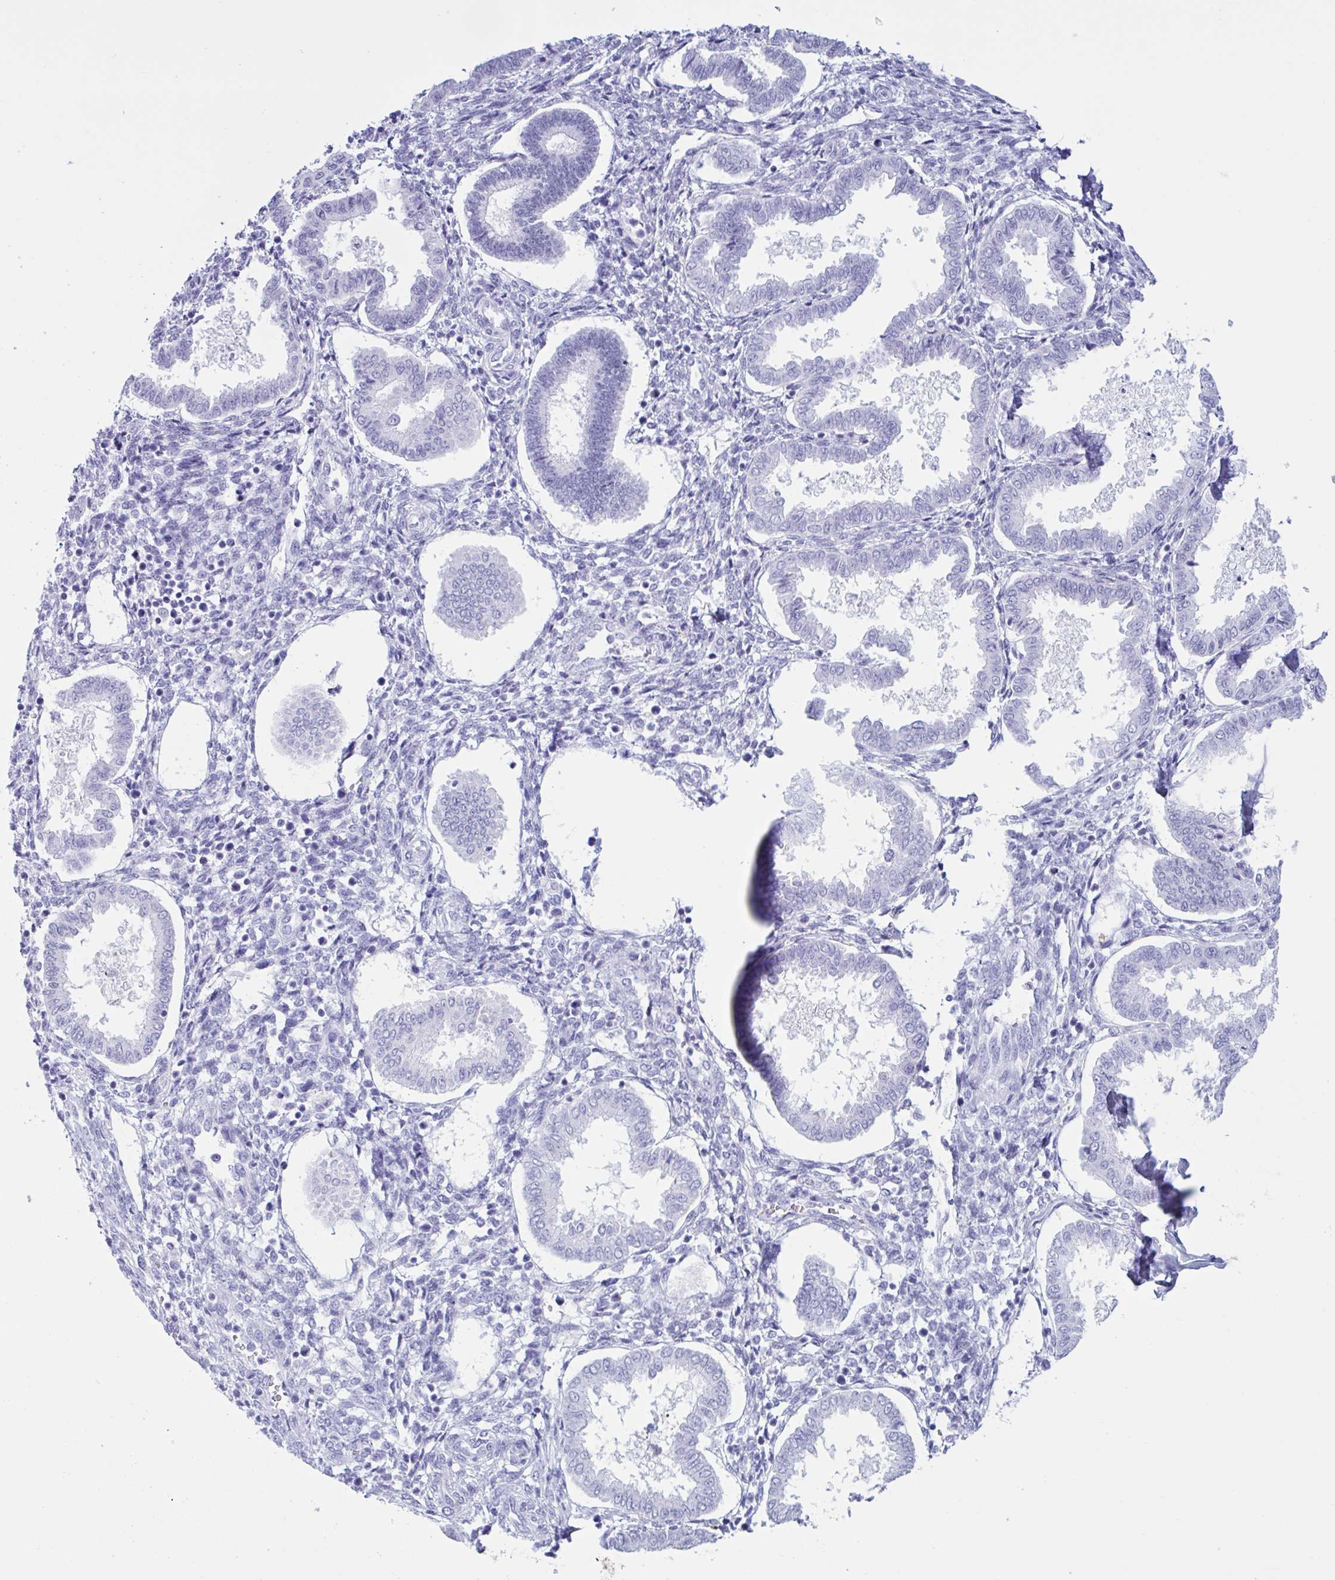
{"staining": {"intensity": "negative", "quantity": "none", "location": "none"}, "tissue": "endometrium", "cell_type": "Cells in endometrial stroma", "image_type": "normal", "snomed": [{"axis": "morphology", "description": "Normal tissue, NOS"}, {"axis": "topography", "description": "Endometrium"}], "caption": "Unremarkable endometrium was stained to show a protein in brown. There is no significant staining in cells in endometrial stroma. (Stains: DAB immunohistochemistry (IHC) with hematoxylin counter stain, Microscopy: brightfield microscopy at high magnification).", "gene": "MRGPRG", "patient": {"sex": "female", "age": 24}}